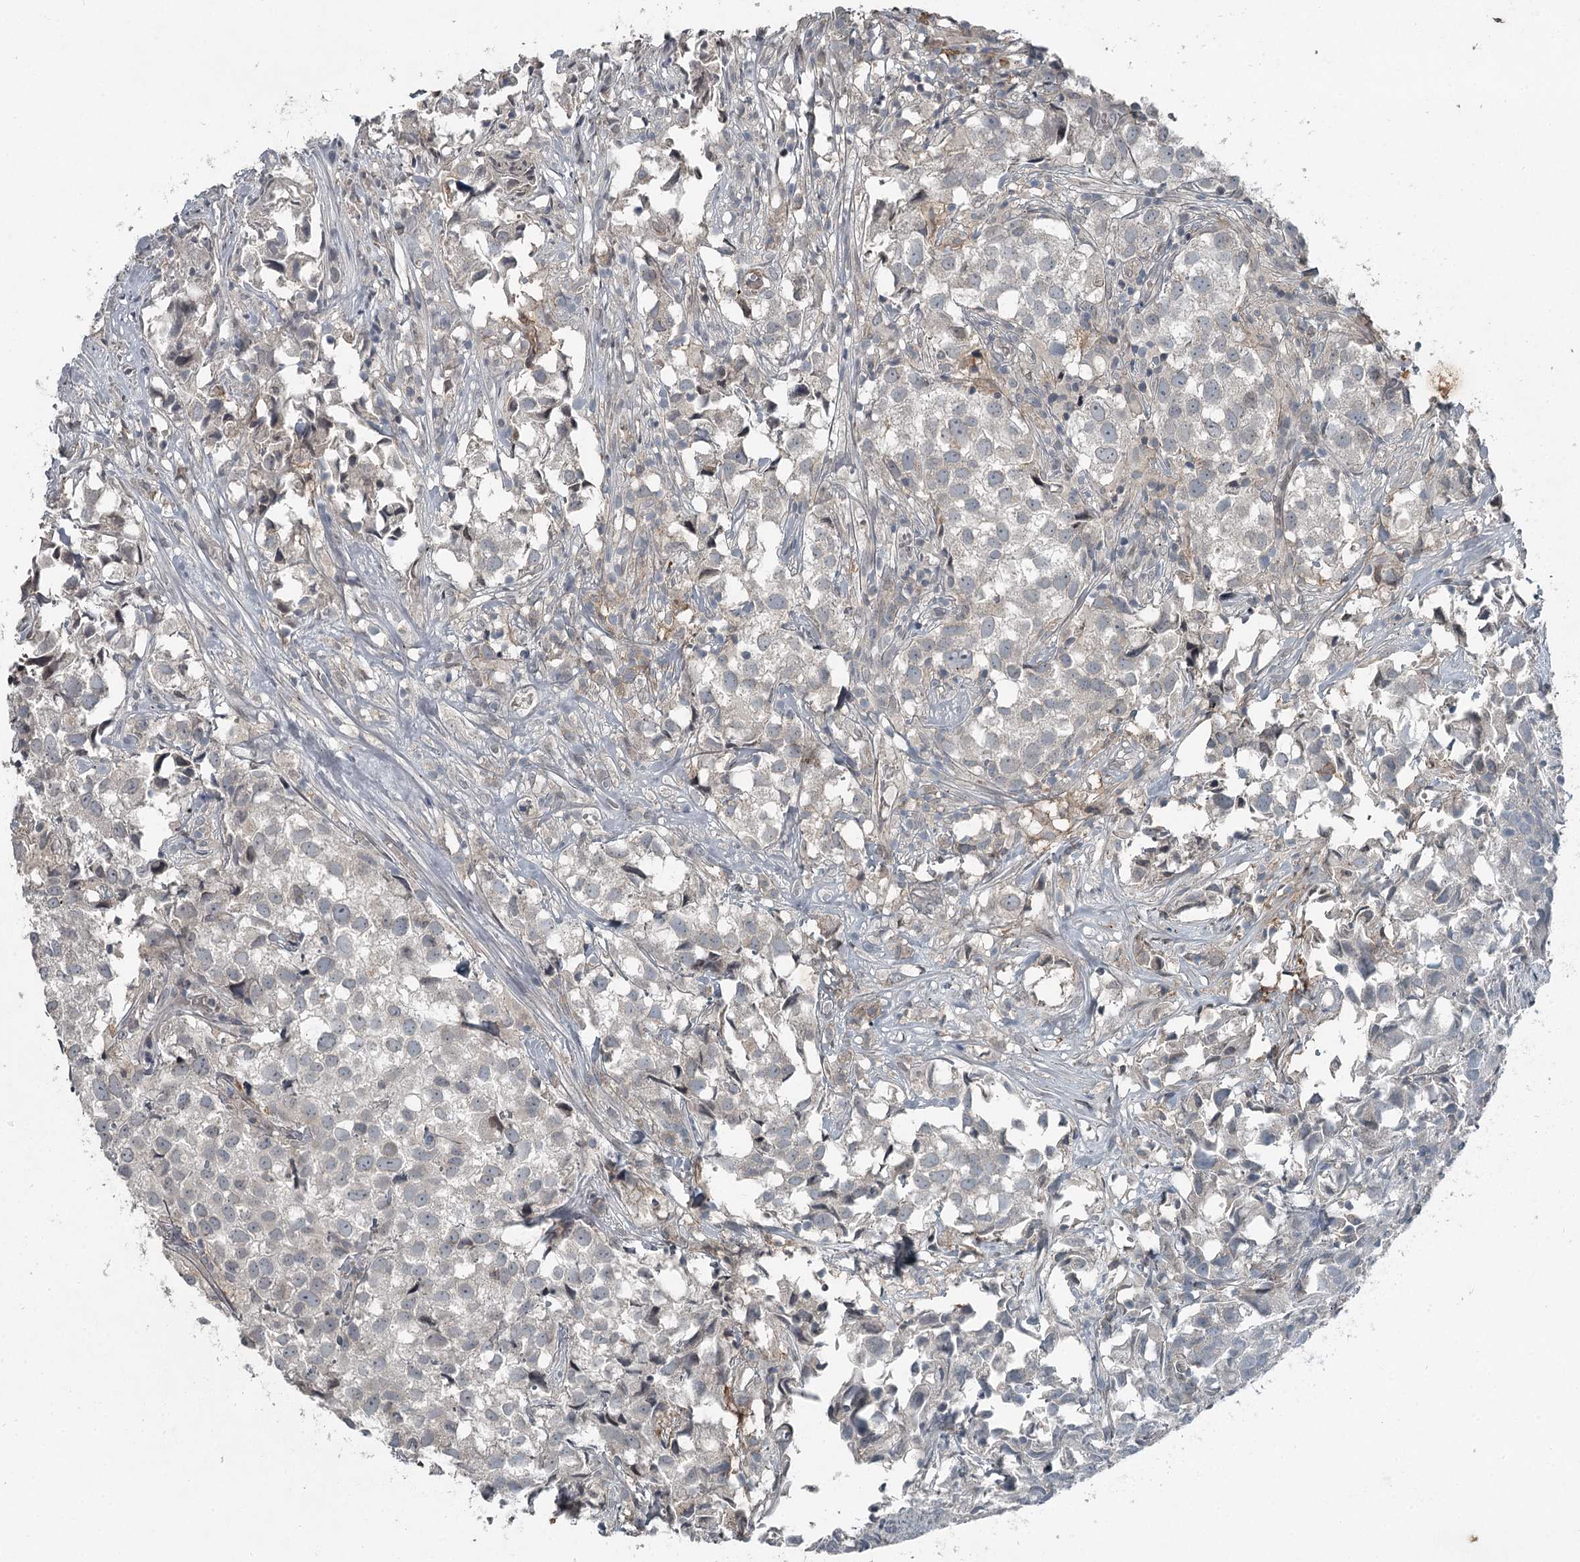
{"staining": {"intensity": "negative", "quantity": "none", "location": "none"}, "tissue": "urothelial cancer", "cell_type": "Tumor cells", "image_type": "cancer", "snomed": [{"axis": "morphology", "description": "Urothelial carcinoma, High grade"}, {"axis": "topography", "description": "Urinary bladder"}], "caption": "An immunohistochemistry (IHC) photomicrograph of urothelial carcinoma (high-grade) is shown. There is no staining in tumor cells of urothelial carcinoma (high-grade).", "gene": "SLC39A8", "patient": {"sex": "female", "age": 75}}